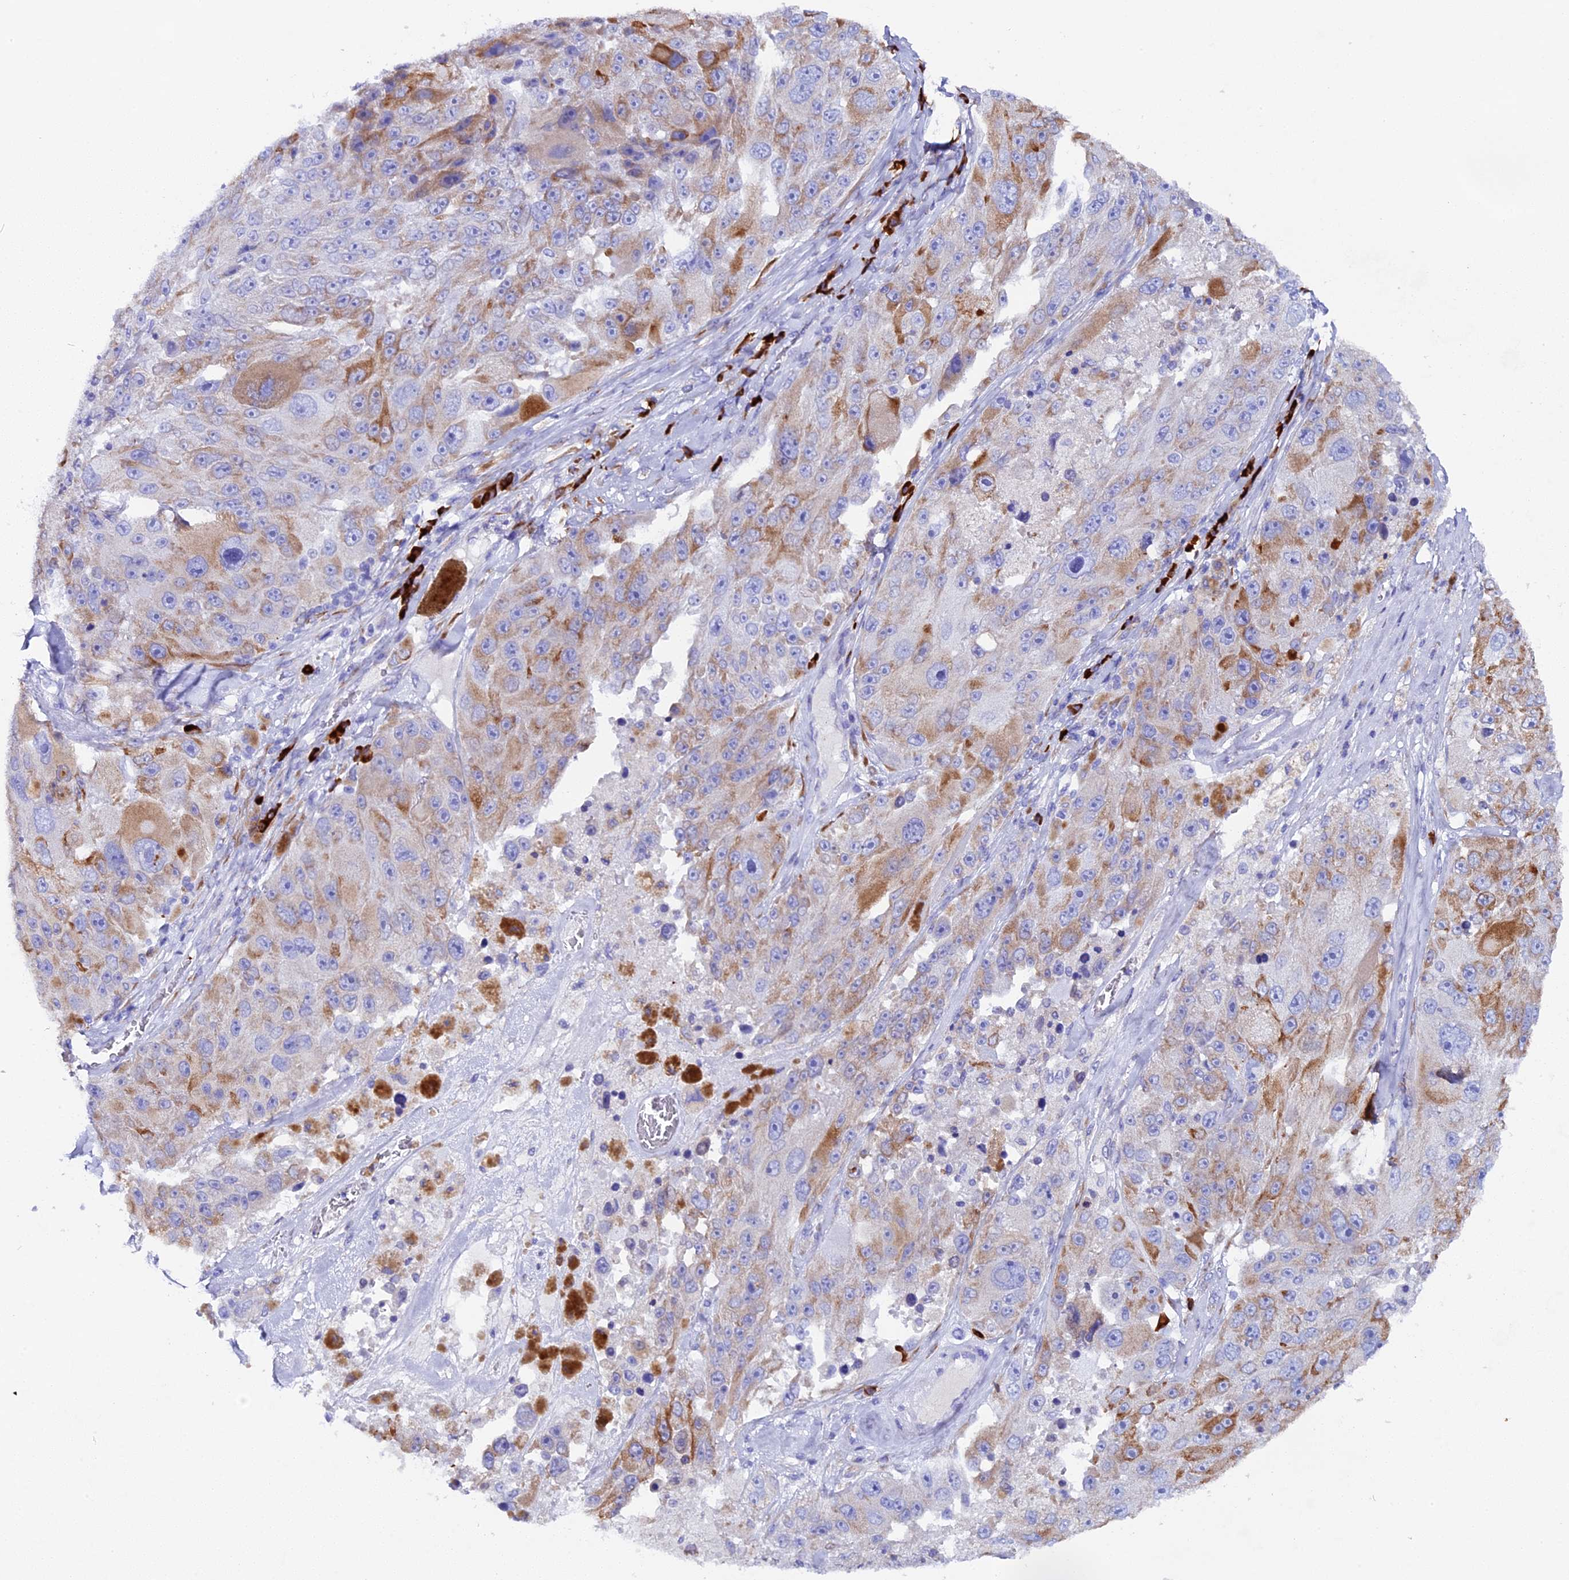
{"staining": {"intensity": "moderate", "quantity": "25%-75%", "location": "cytoplasmic/membranous"}, "tissue": "melanoma", "cell_type": "Tumor cells", "image_type": "cancer", "snomed": [{"axis": "morphology", "description": "Malignant melanoma, Metastatic site"}, {"axis": "topography", "description": "Lymph node"}], "caption": "Immunohistochemical staining of human malignant melanoma (metastatic site) exhibits moderate cytoplasmic/membranous protein expression in about 25%-75% of tumor cells. Nuclei are stained in blue.", "gene": "FKBP11", "patient": {"sex": "male", "age": 62}}